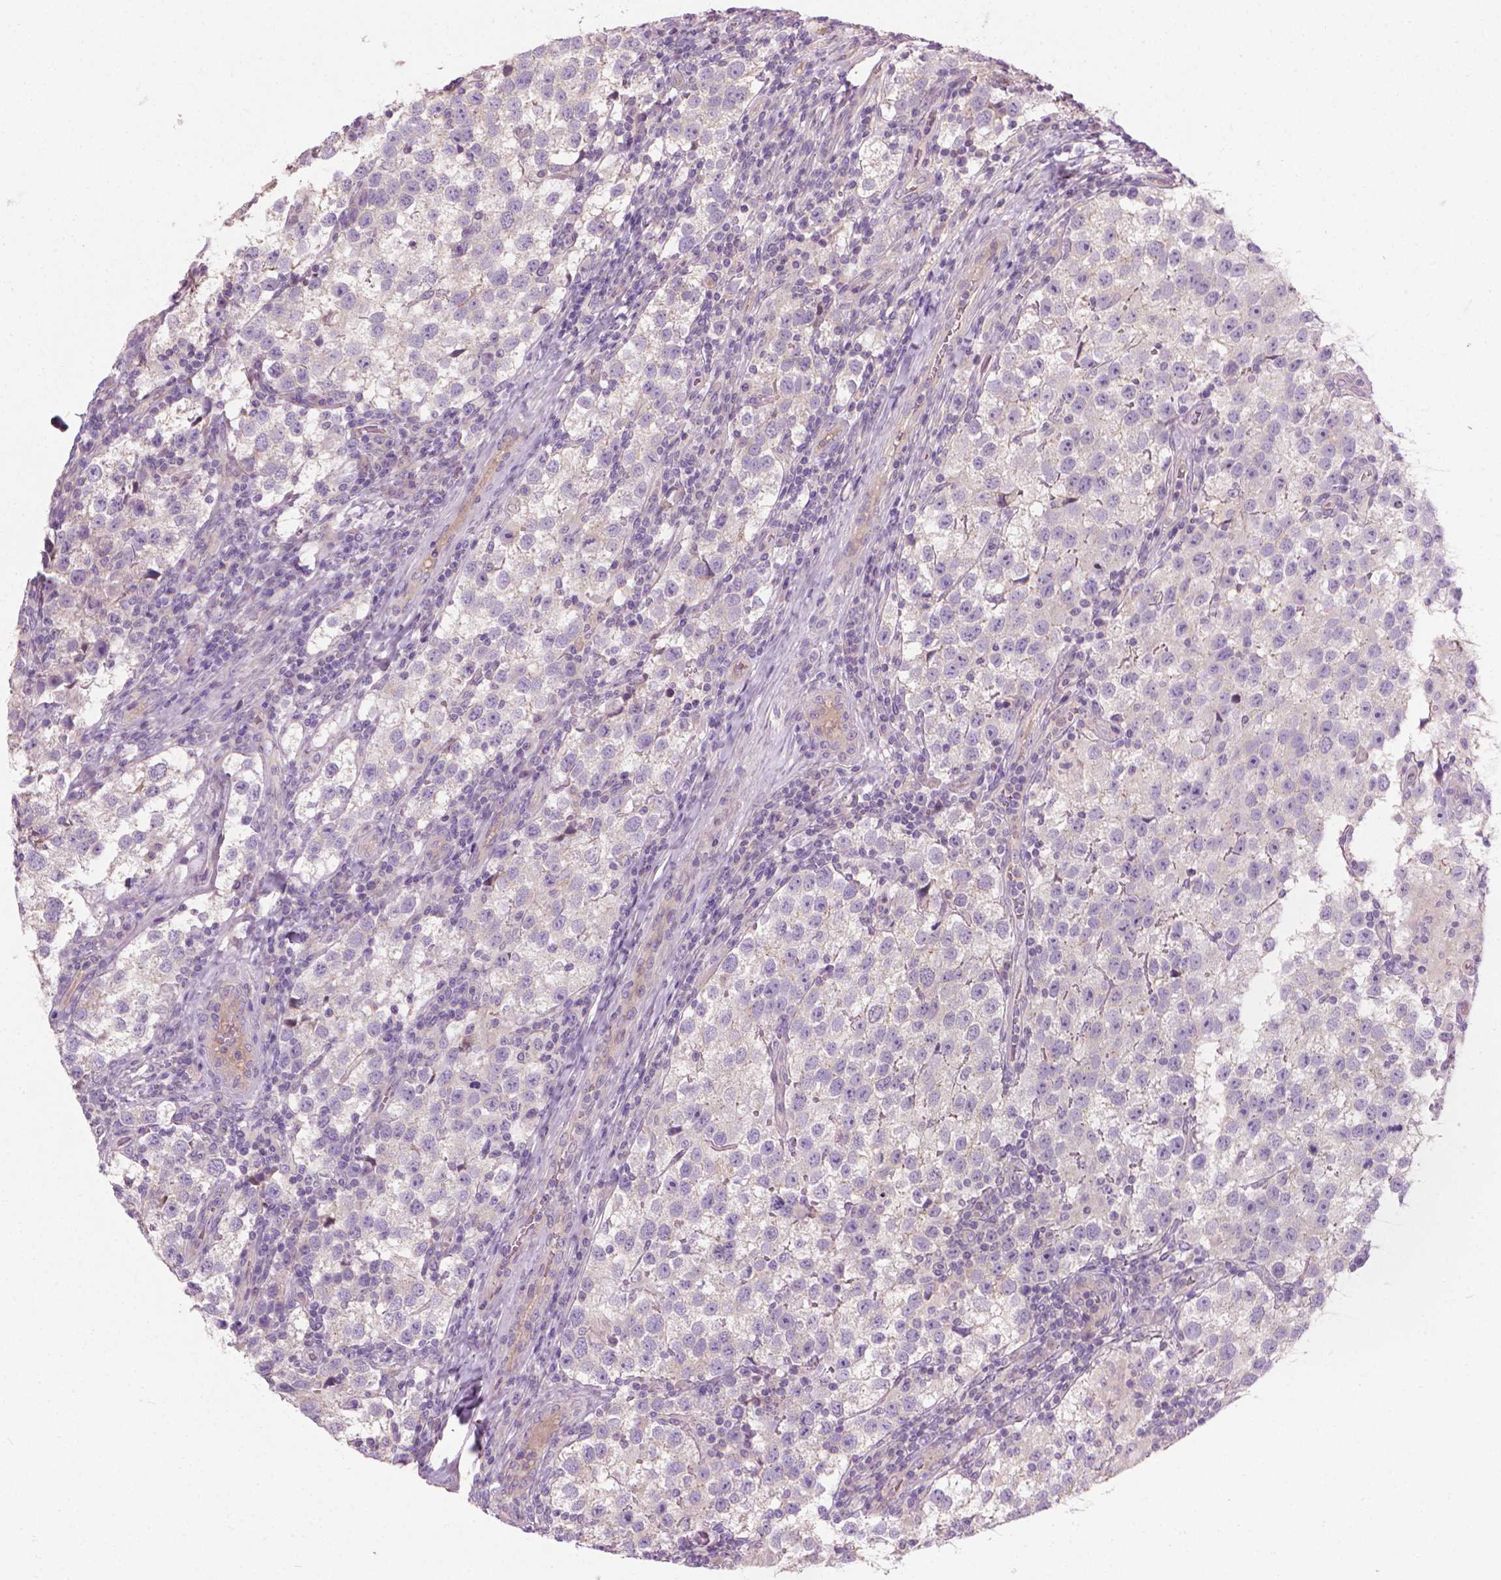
{"staining": {"intensity": "negative", "quantity": "none", "location": "none"}, "tissue": "testis cancer", "cell_type": "Tumor cells", "image_type": "cancer", "snomed": [{"axis": "morphology", "description": "Seminoma, NOS"}, {"axis": "topography", "description": "Testis"}], "caption": "This is a image of IHC staining of testis cancer, which shows no expression in tumor cells.", "gene": "RIIAD1", "patient": {"sex": "male", "age": 37}}